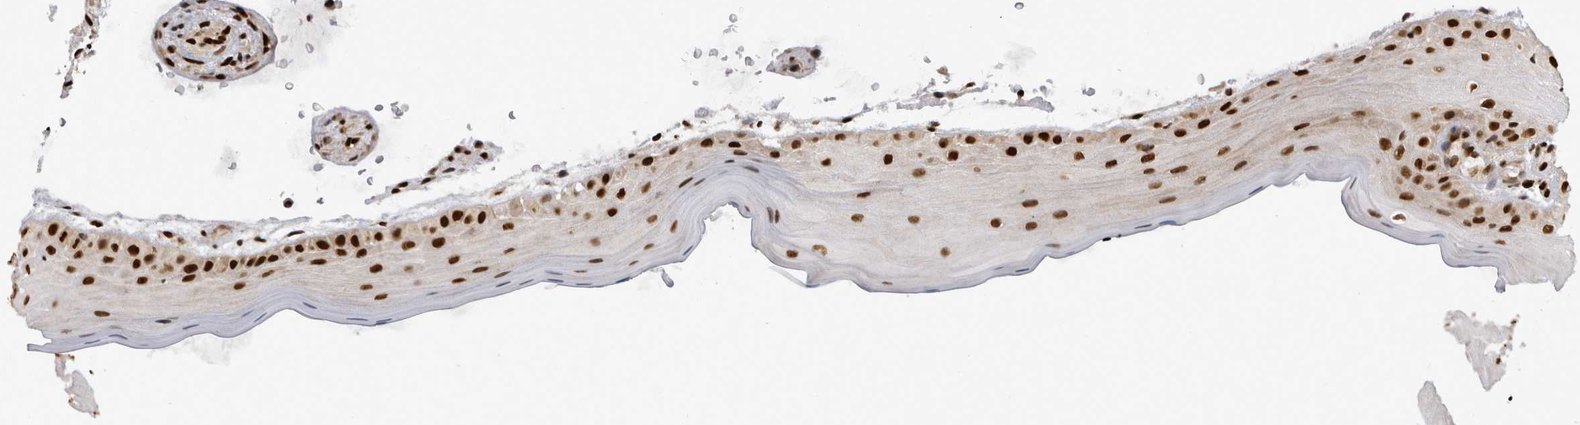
{"staining": {"intensity": "strong", "quantity": ">75%", "location": "nuclear"}, "tissue": "oral mucosa", "cell_type": "Squamous epithelial cells", "image_type": "normal", "snomed": [{"axis": "morphology", "description": "Normal tissue, NOS"}, {"axis": "topography", "description": "Oral tissue"}], "caption": "The immunohistochemical stain highlights strong nuclear staining in squamous epithelial cells of normal oral mucosa.", "gene": "ZSCAN2", "patient": {"sex": "male", "age": 13}}